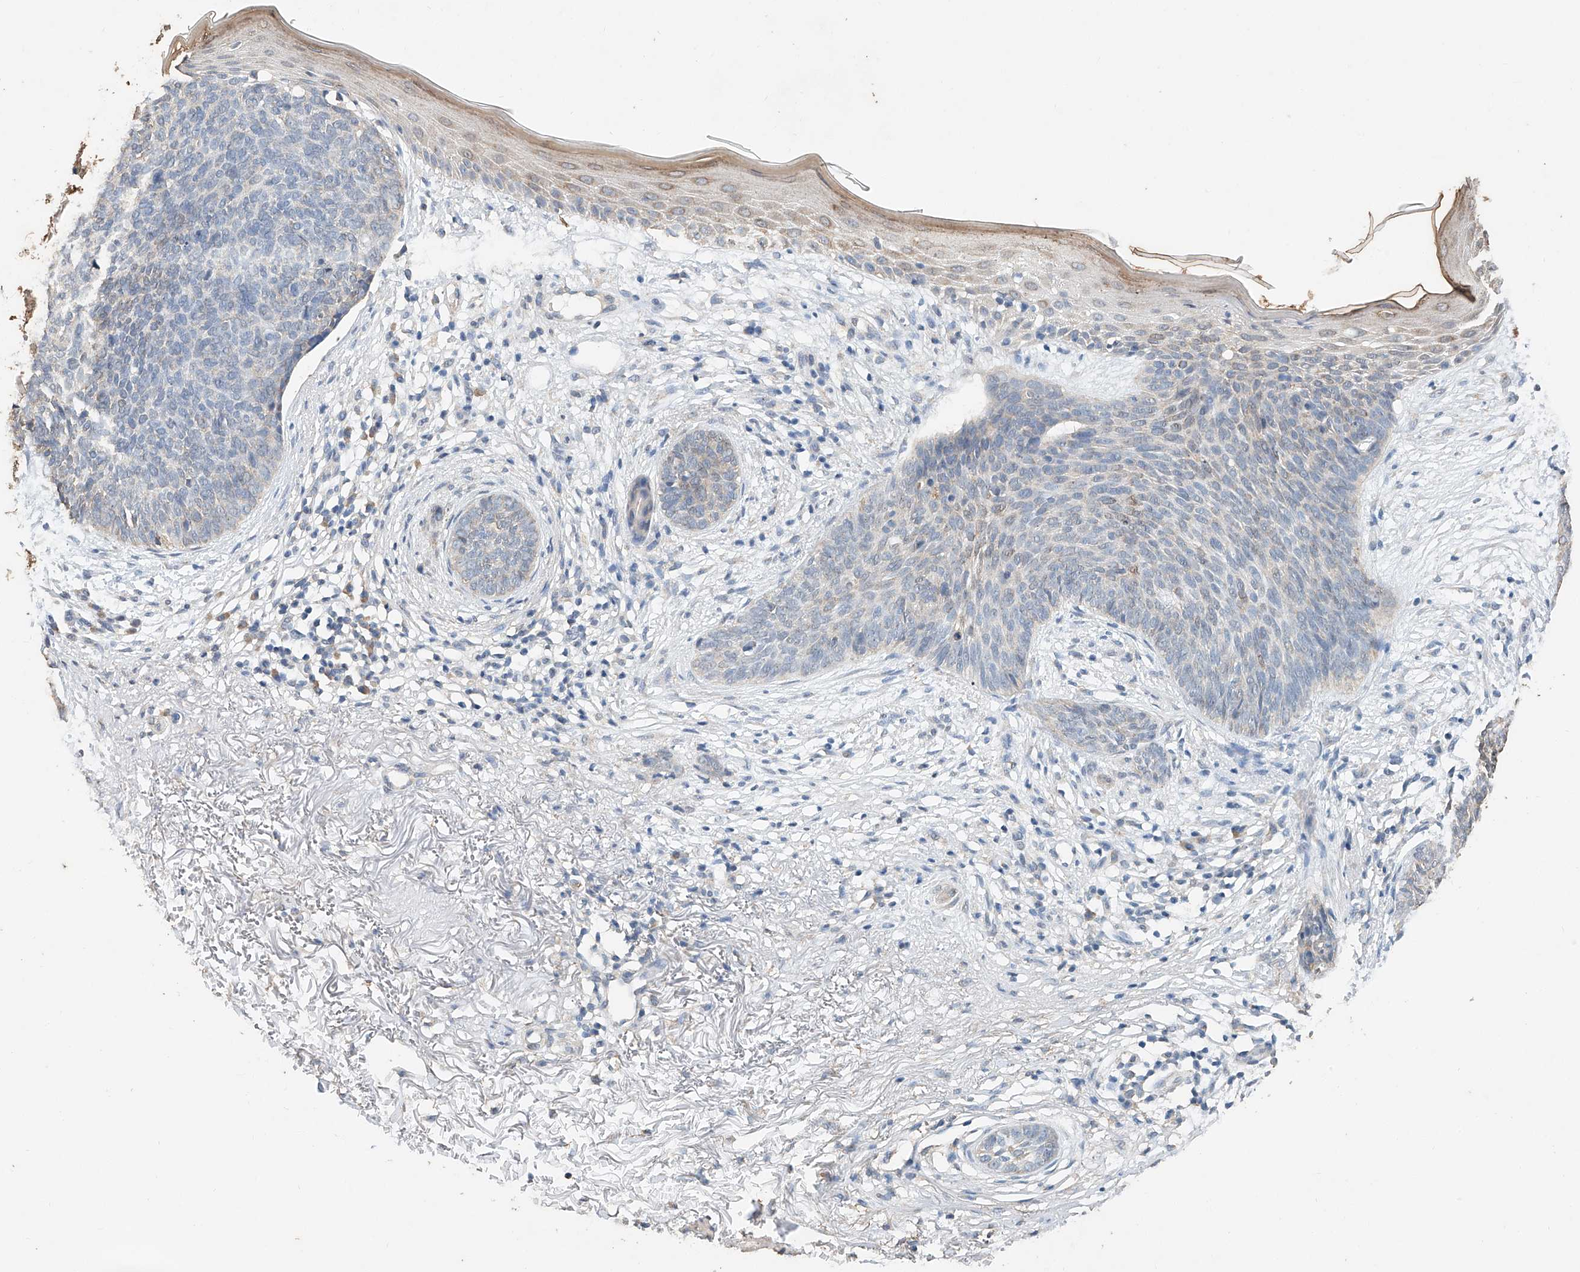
{"staining": {"intensity": "negative", "quantity": "none", "location": "none"}, "tissue": "skin cancer", "cell_type": "Tumor cells", "image_type": "cancer", "snomed": [{"axis": "morphology", "description": "Basal cell carcinoma"}, {"axis": "topography", "description": "Skin"}], "caption": "IHC of human skin basal cell carcinoma exhibits no staining in tumor cells.", "gene": "CERS4", "patient": {"sex": "female", "age": 70}}